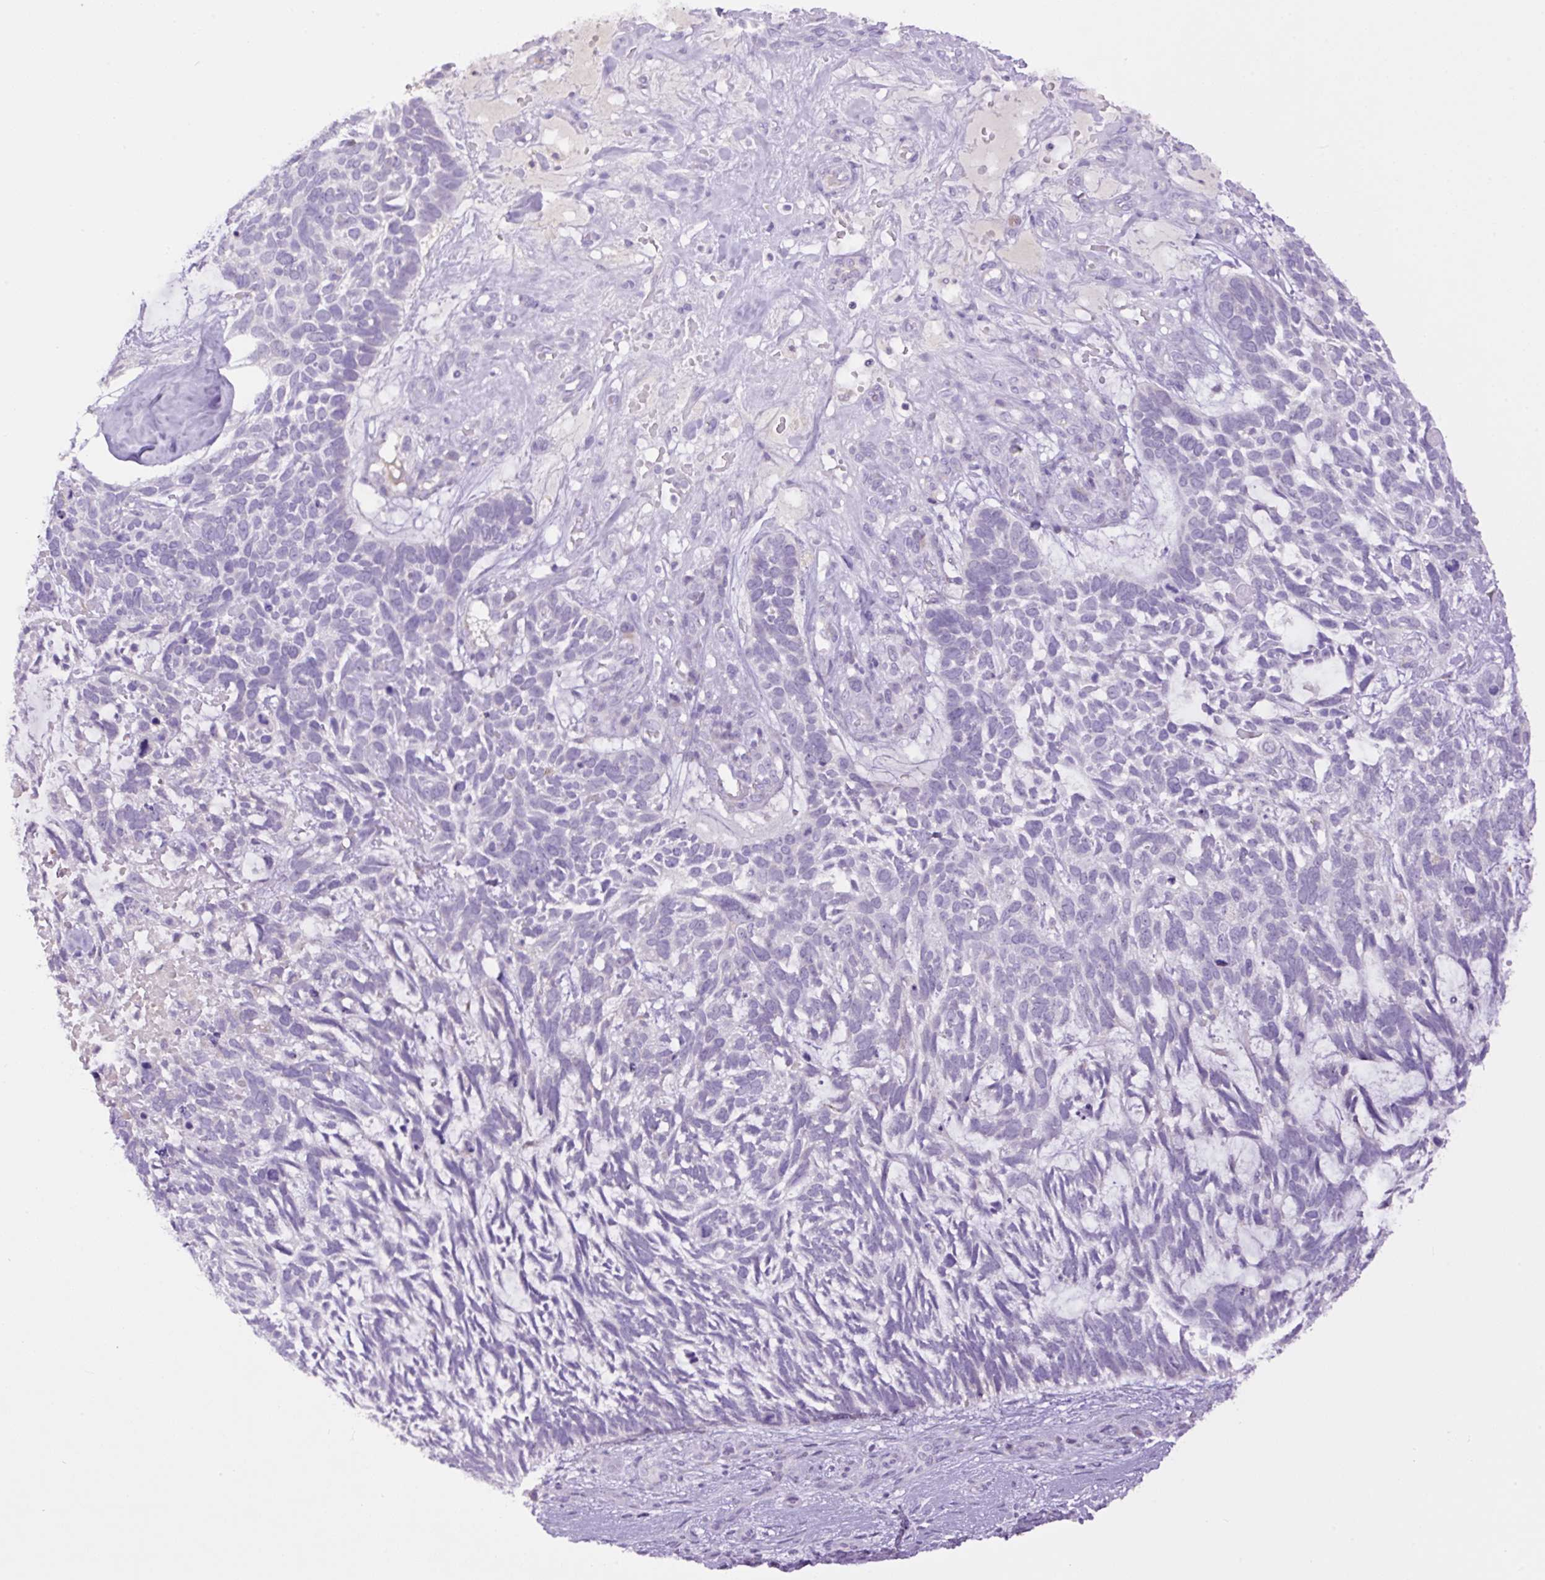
{"staining": {"intensity": "negative", "quantity": "none", "location": "none"}, "tissue": "skin cancer", "cell_type": "Tumor cells", "image_type": "cancer", "snomed": [{"axis": "morphology", "description": "Basal cell carcinoma"}, {"axis": "topography", "description": "Skin"}], "caption": "High magnification brightfield microscopy of basal cell carcinoma (skin) stained with DAB (3,3'-diaminobenzidine) (brown) and counterstained with hematoxylin (blue): tumor cells show no significant staining.", "gene": "MFSD3", "patient": {"sex": "male", "age": 88}}